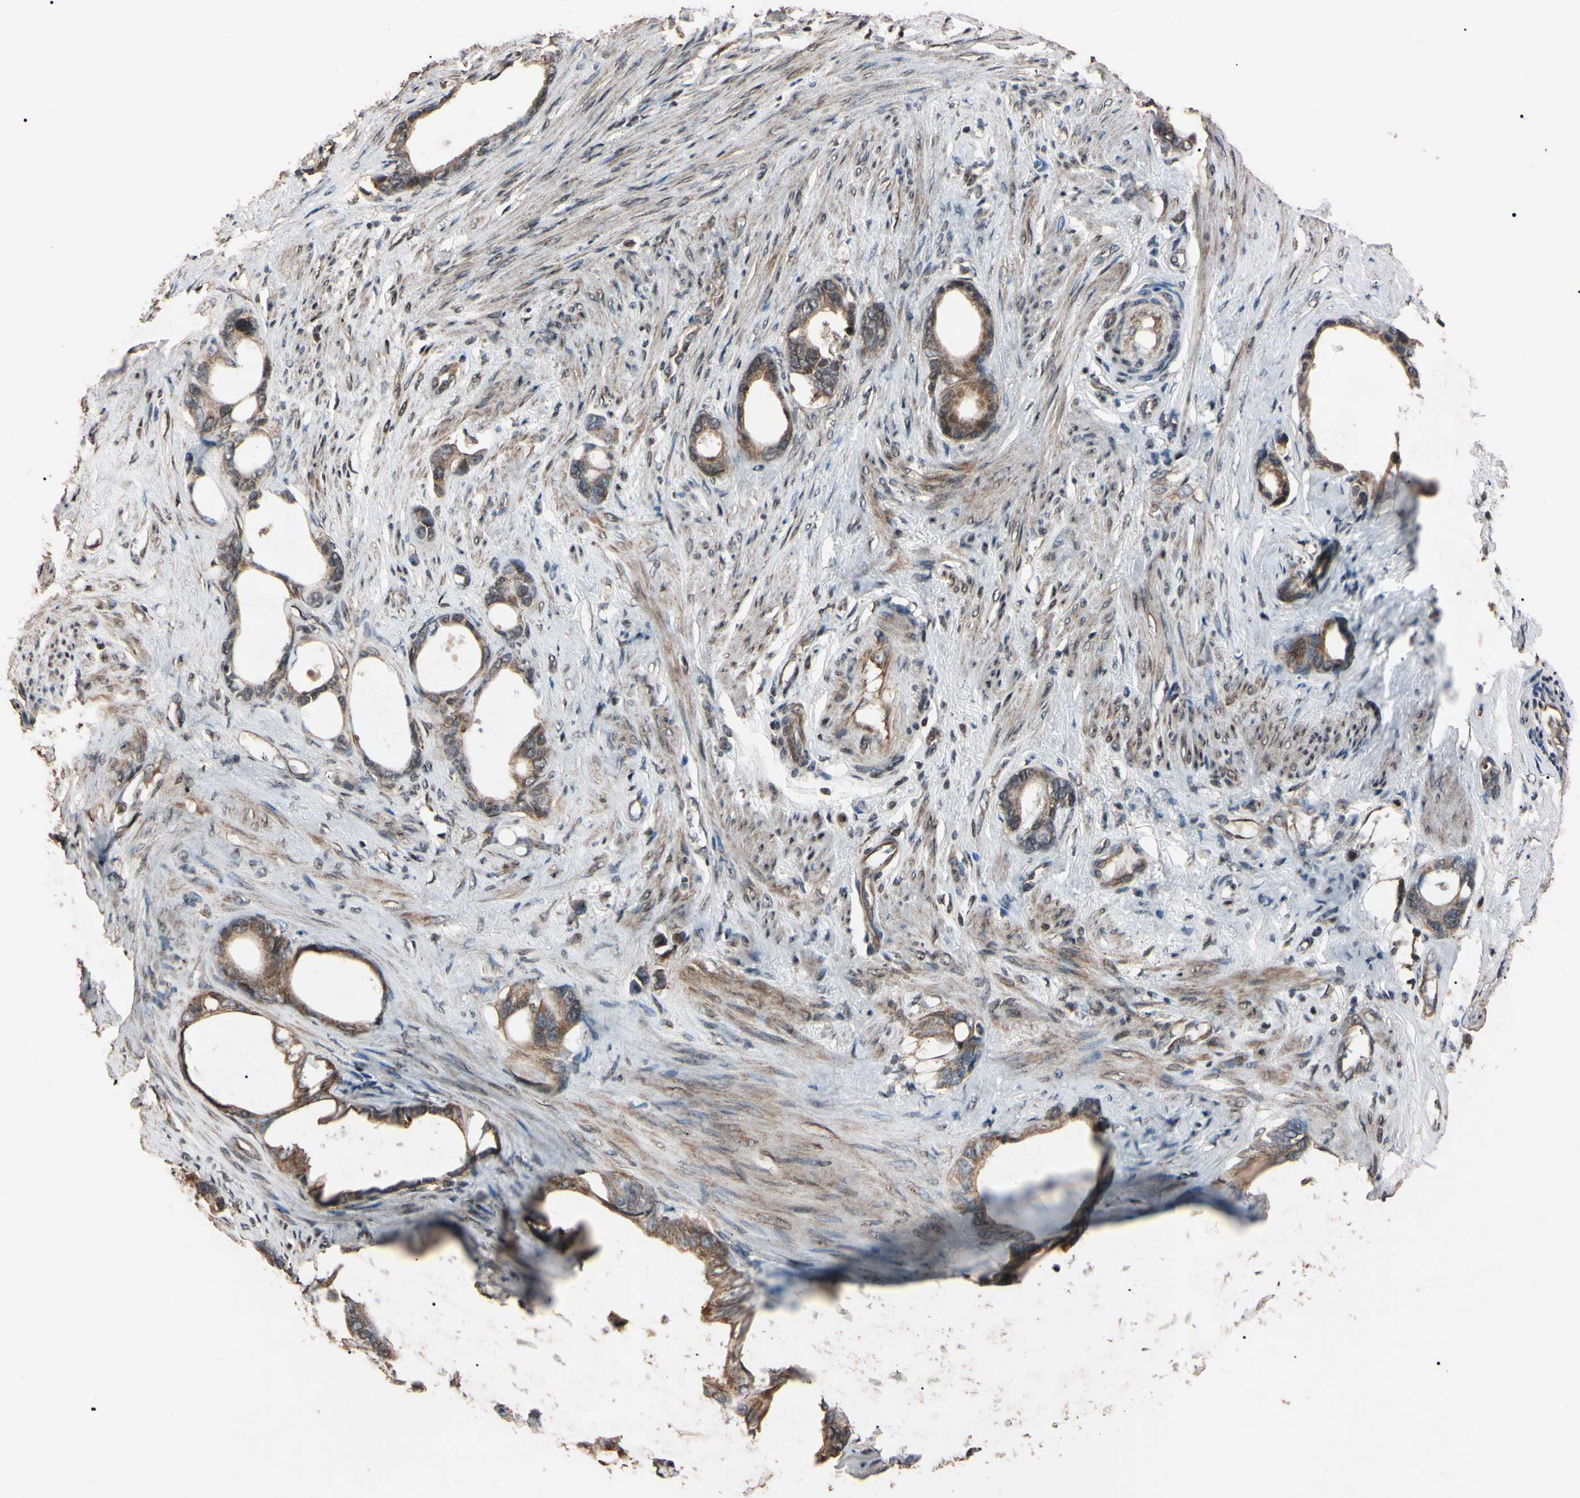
{"staining": {"intensity": "moderate", "quantity": ">75%", "location": "cytoplasmic/membranous"}, "tissue": "stomach cancer", "cell_type": "Tumor cells", "image_type": "cancer", "snomed": [{"axis": "morphology", "description": "Adenocarcinoma, NOS"}, {"axis": "topography", "description": "Stomach"}], "caption": "IHC of human stomach adenocarcinoma displays medium levels of moderate cytoplasmic/membranous positivity in approximately >75% of tumor cells.", "gene": "TNFRSF1A", "patient": {"sex": "female", "age": 75}}